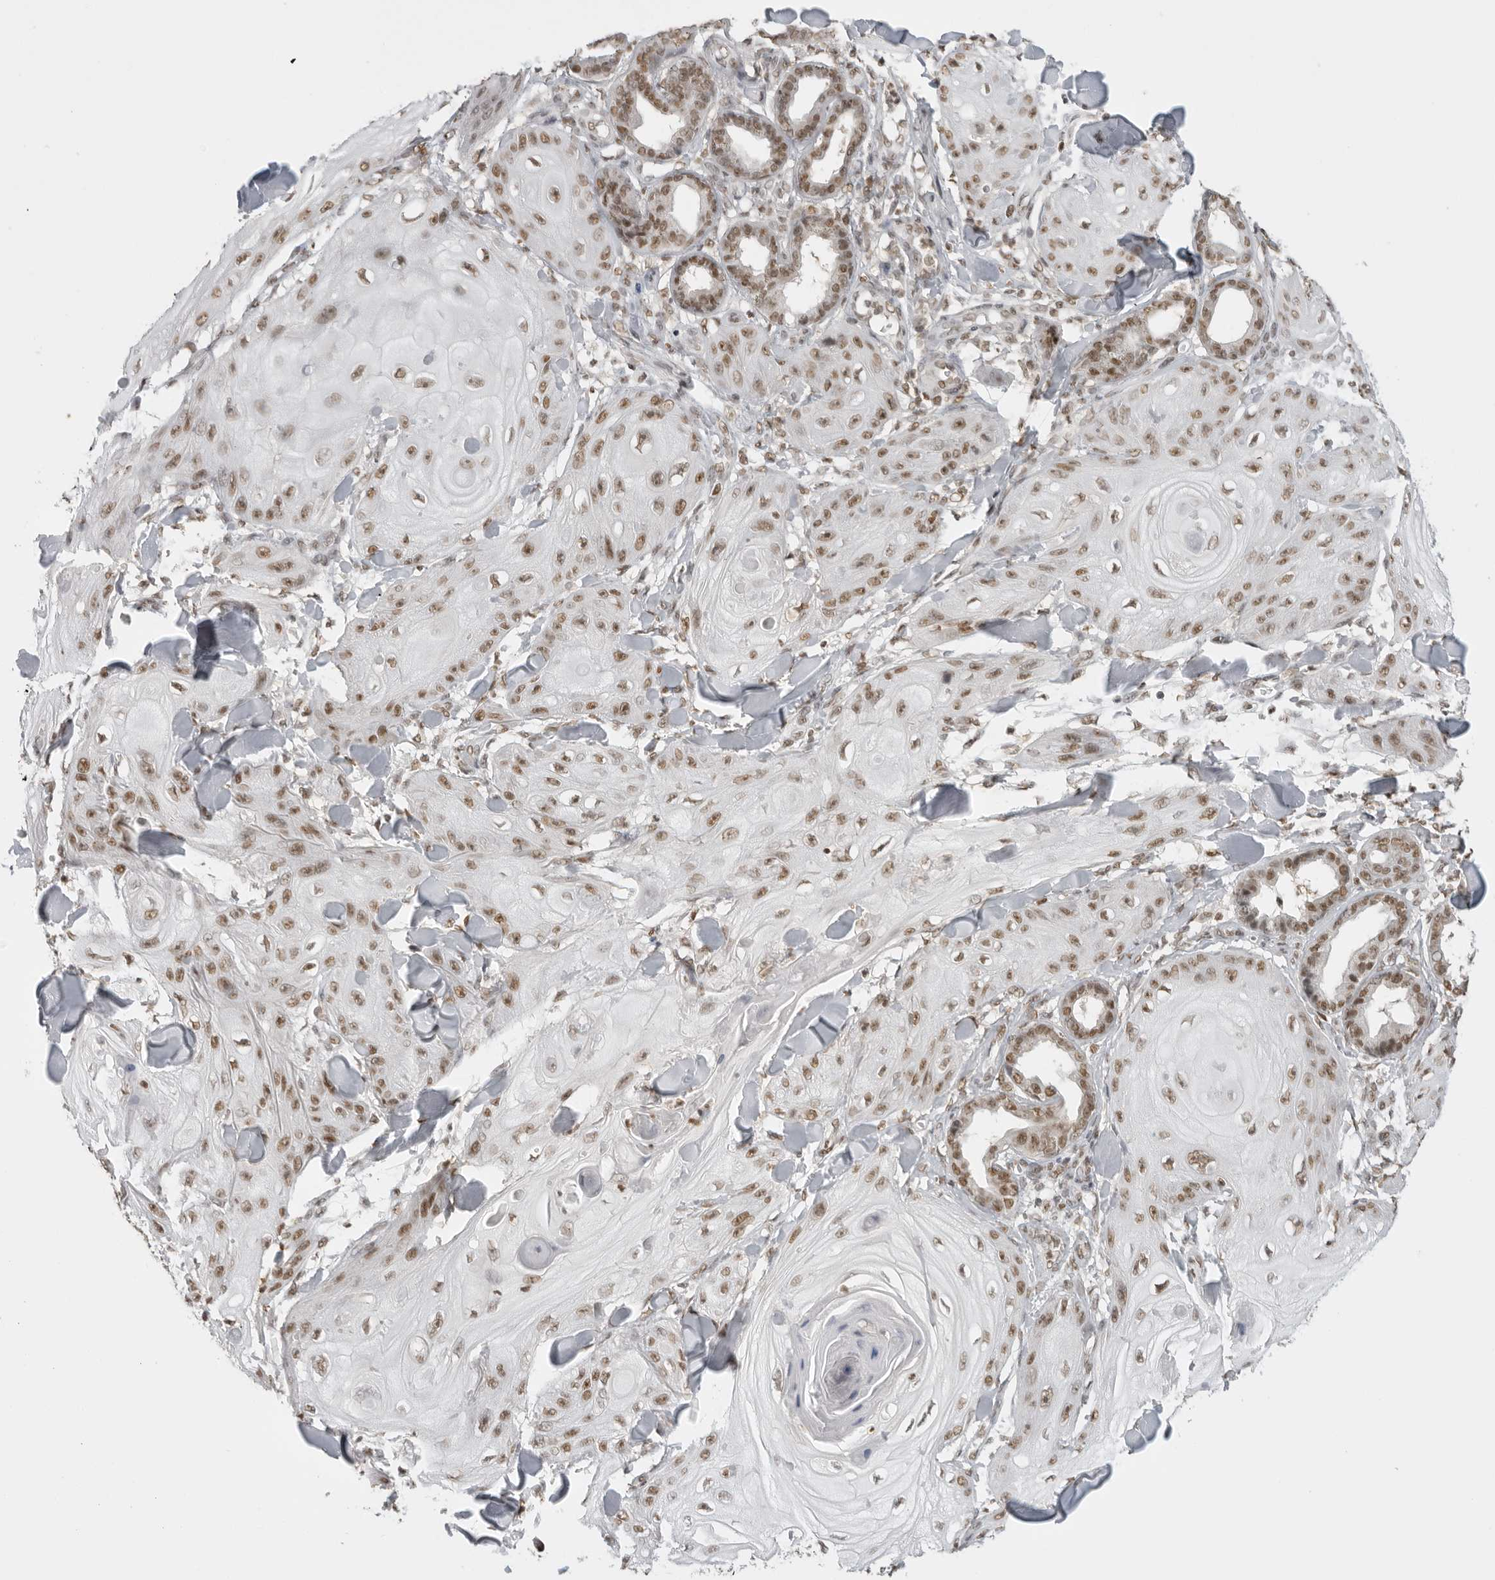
{"staining": {"intensity": "moderate", "quantity": ">75%", "location": "nuclear"}, "tissue": "skin cancer", "cell_type": "Tumor cells", "image_type": "cancer", "snomed": [{"axis": "morphology", "description": "Squamous cell carcinoma, NOS"}, {"axis": "topography", "description": "Skin"}], "caption": "This is a photomicrograph of immunohistochemistry (IHC) staining of squamous cell carcinoma (skin), which shows moderate positivity in the nuclear of tumor cells.", "gene": "RPA2", "patient": {"sex": "male", "age": 74}}